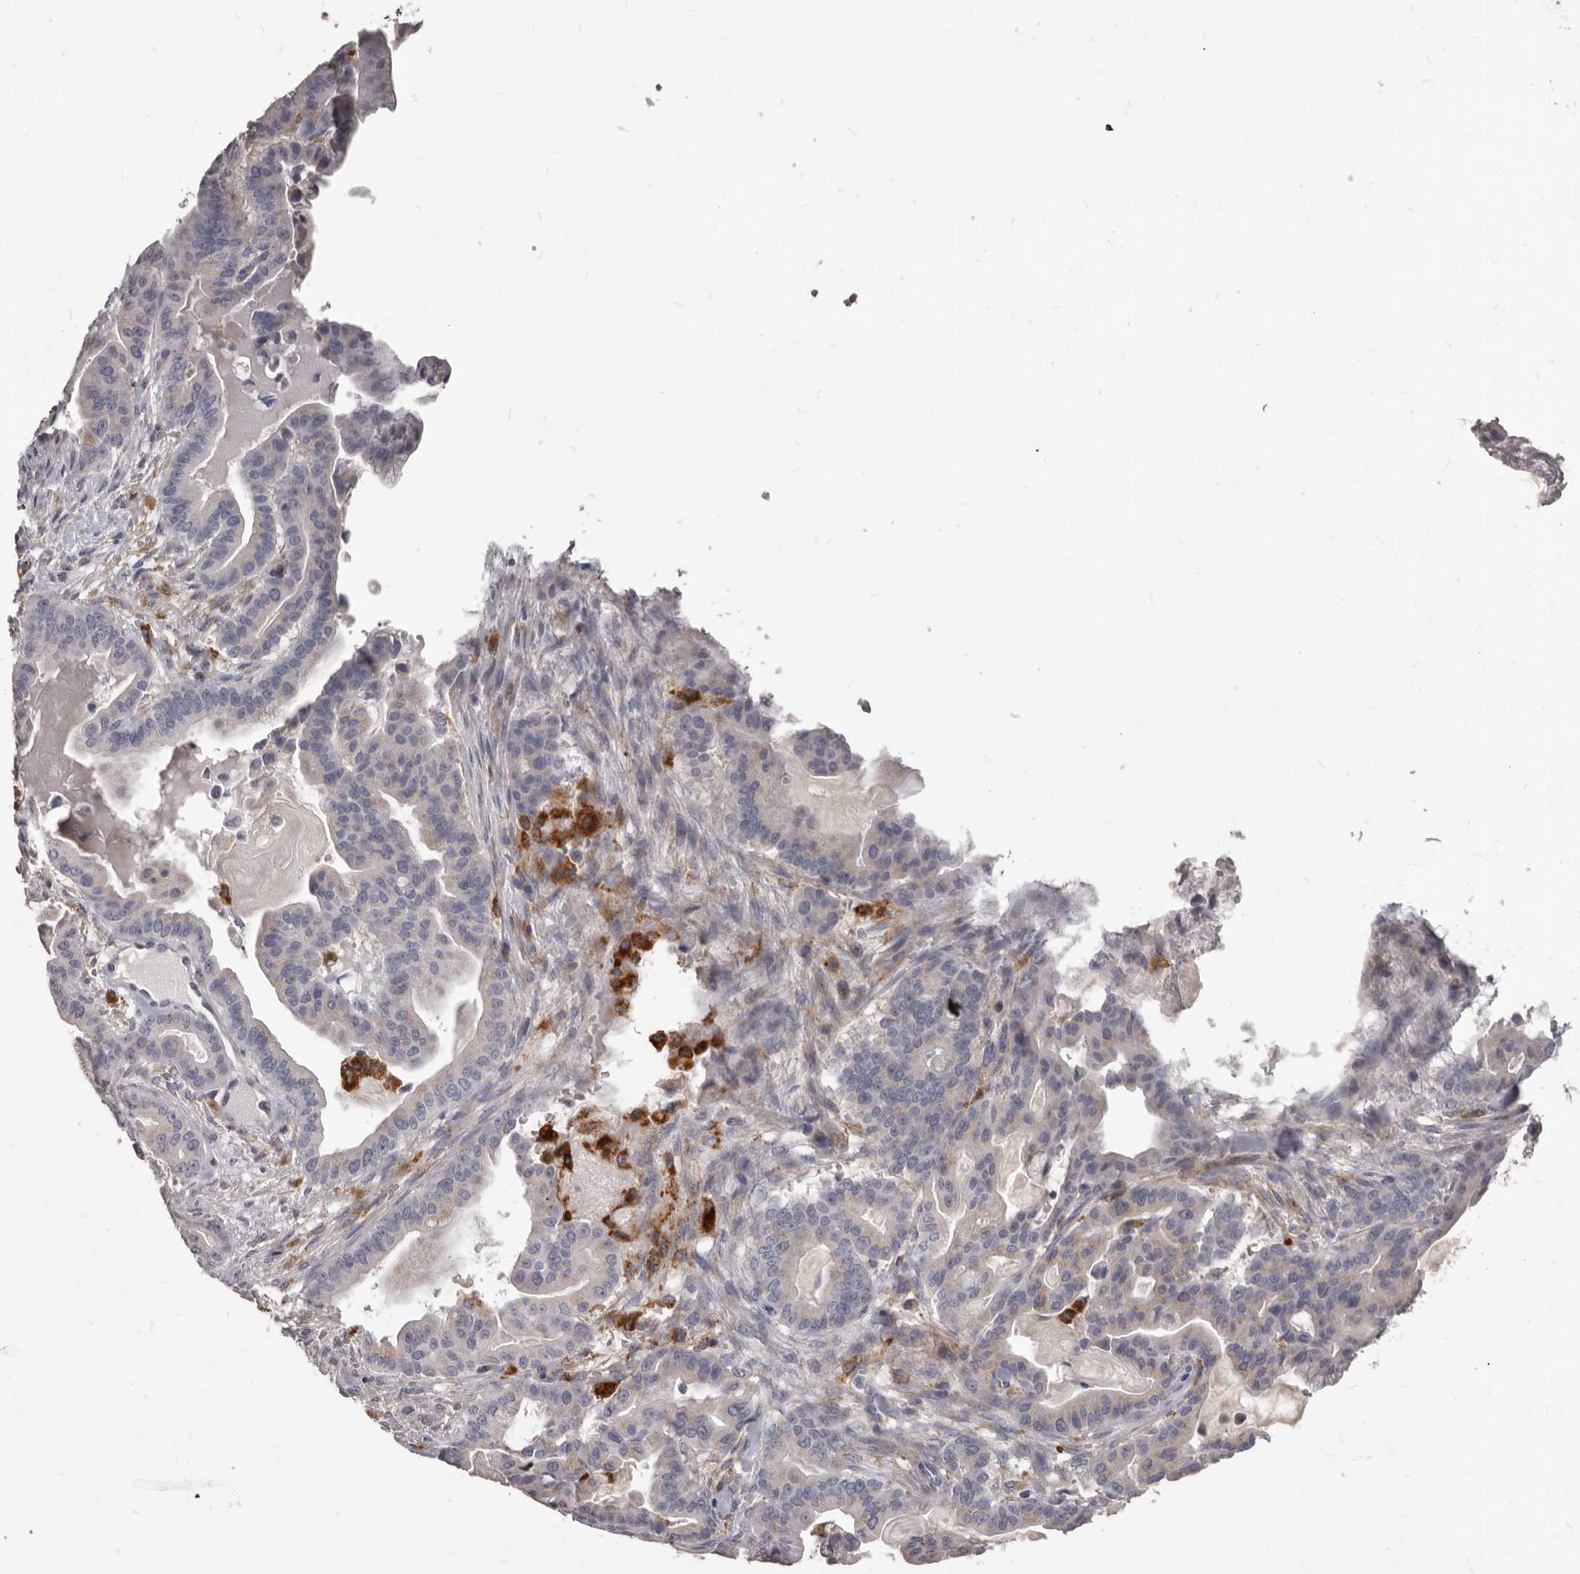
{"staining": {"intensity": "negative", "quantity": "none", "location": "none"}, "tissue": "pancreatic cancer", "cell_type": "Tumor cells", "image_type": "cancer", "snomed": [{"axis": "morphology", "description": "Adenocarcinoma, NOS"}, {"axis": "topography", "description": "Pancreas"}], "caption": "Immunohistochemistry (IHC) histopathology image of human adenocarcinoma (pancreatic) stained for a protein (brown), which displays no positivity in tumor cells. Brightfield microscopy of immunohistochemistry stained with DAB (3,3'-diaminobenzidine) (brown) and hematoxylin (blue), captured at high magnification.", "gene": "PI4K2A", "patient": {"sex": "male", "age": 63}}